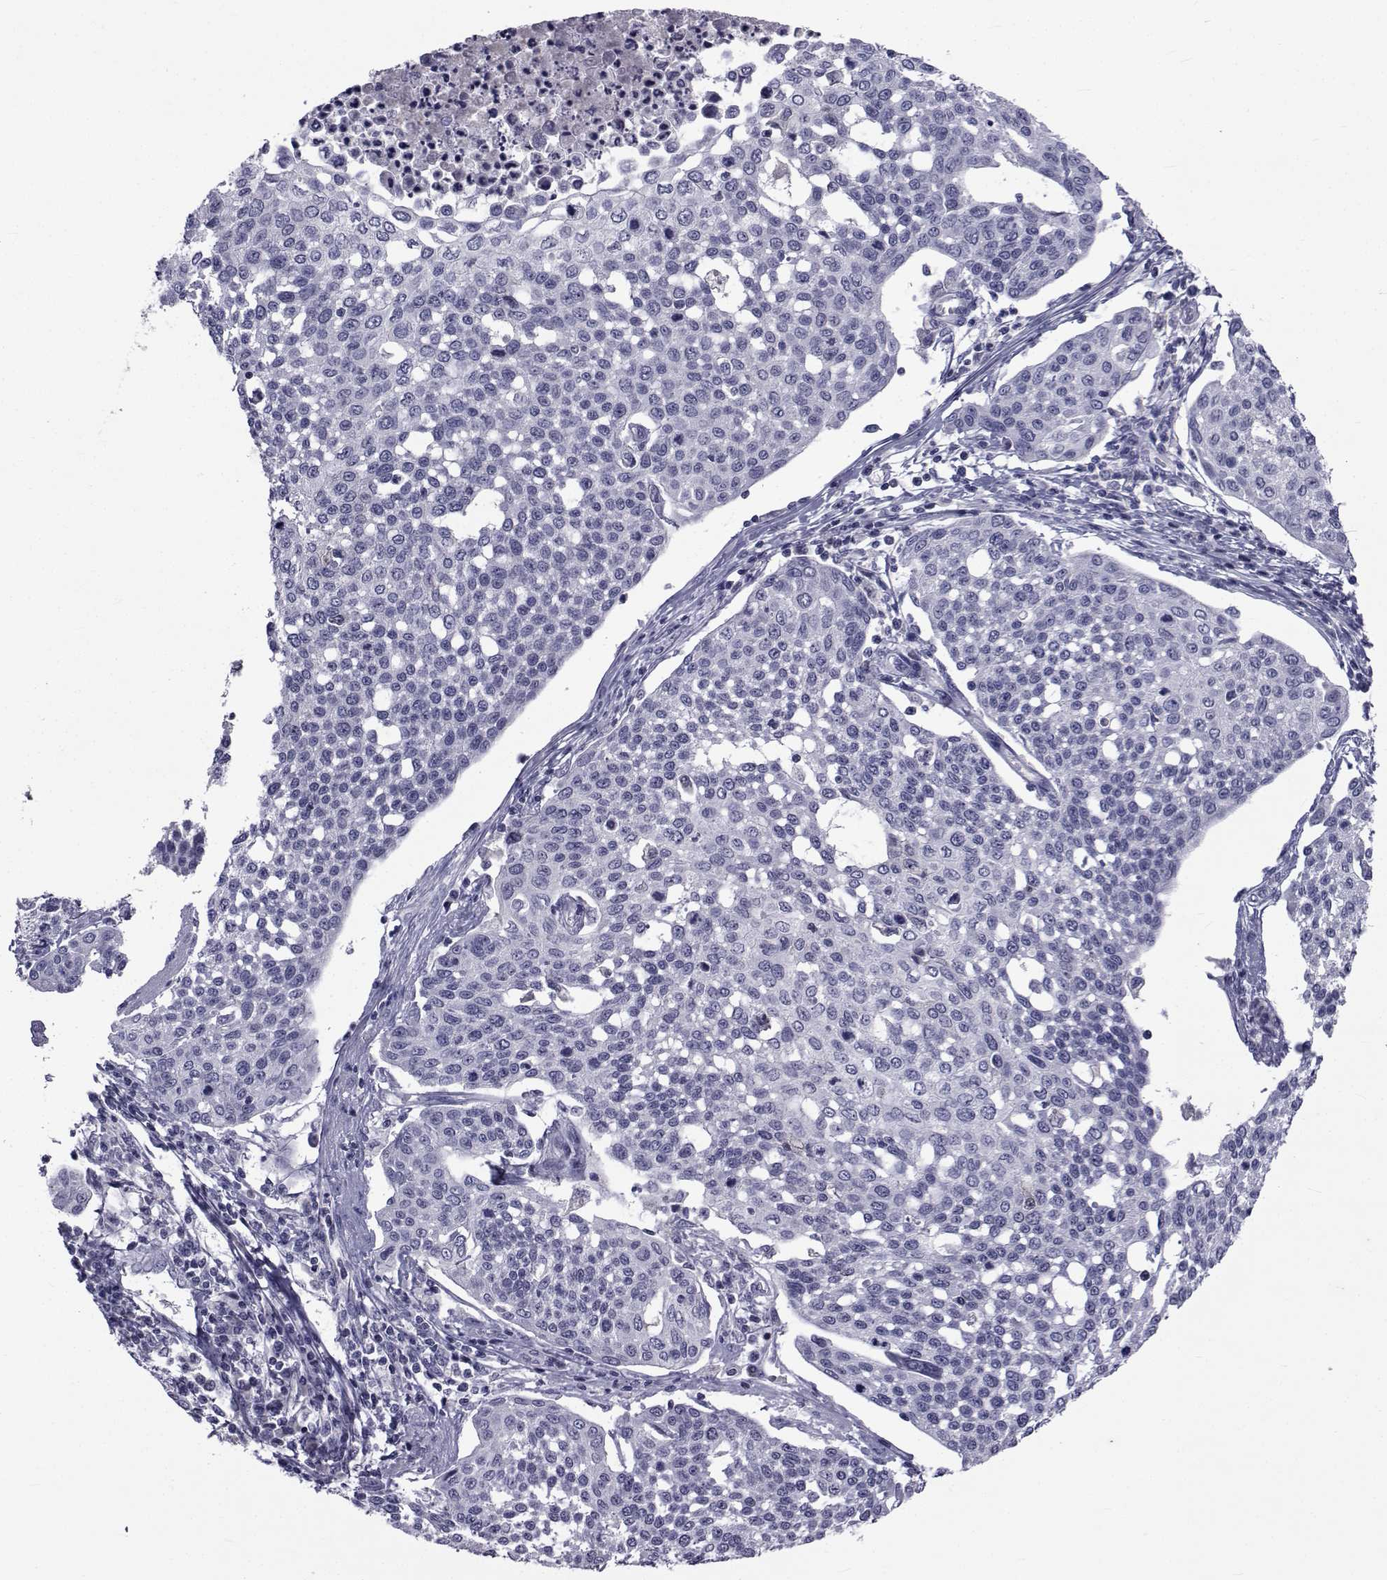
{"staining": {"intensity": "negative", "quantity": "none", "location": "none"}, "tissue": "cervical cancer", "cell_type": "Tumor cells", "image_type": "cancer", "snomed": [{"axis": "morphology", "description": "Squamous cell carcinoma, NOS"}, {"axis": "topography", "description": "Cervix"}], "caption": "There is no significant expression in tumor cells of cervical cancer (squamous cell carcinoma).", "gene": "PAX2", "patient": {"sex": "female", "age": 34}}